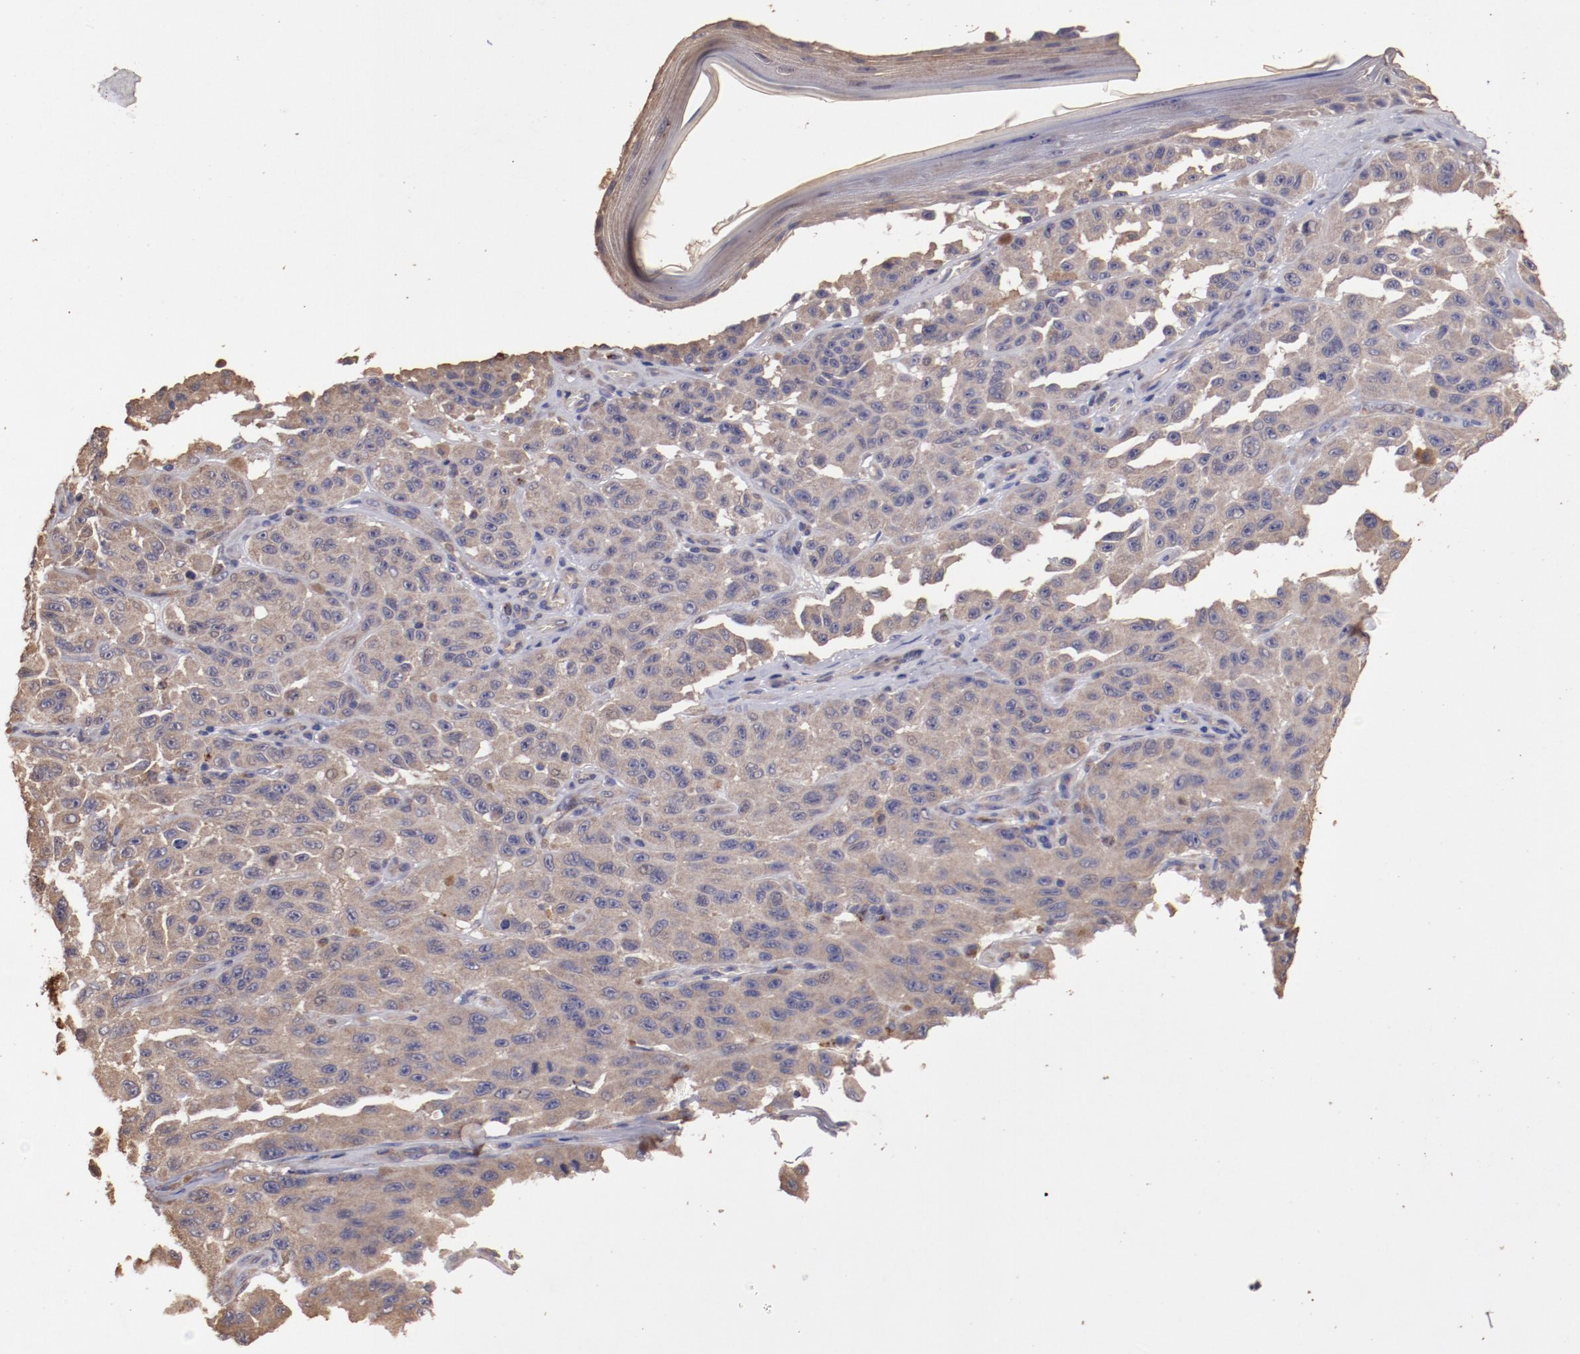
{"staining": {"intensity": "weak", "quantity": ">75%", "location": "cytoplasmic/membranous"}, "tissue": "melanoma", "cell_type": "Tumor cells", "image_type": "cancer", "snomed": [{"axis": "morphology", "description": "Malignant melanoma, NOS"}, {"axis": "topography", "description": "Skin"}], "caption": "A brown stain shows weak cytoplasmic/membranous expression of a protein in melanoma tumor cells.", "gene": "SRRD", "patient": {"sex": "male", "age": 30}}